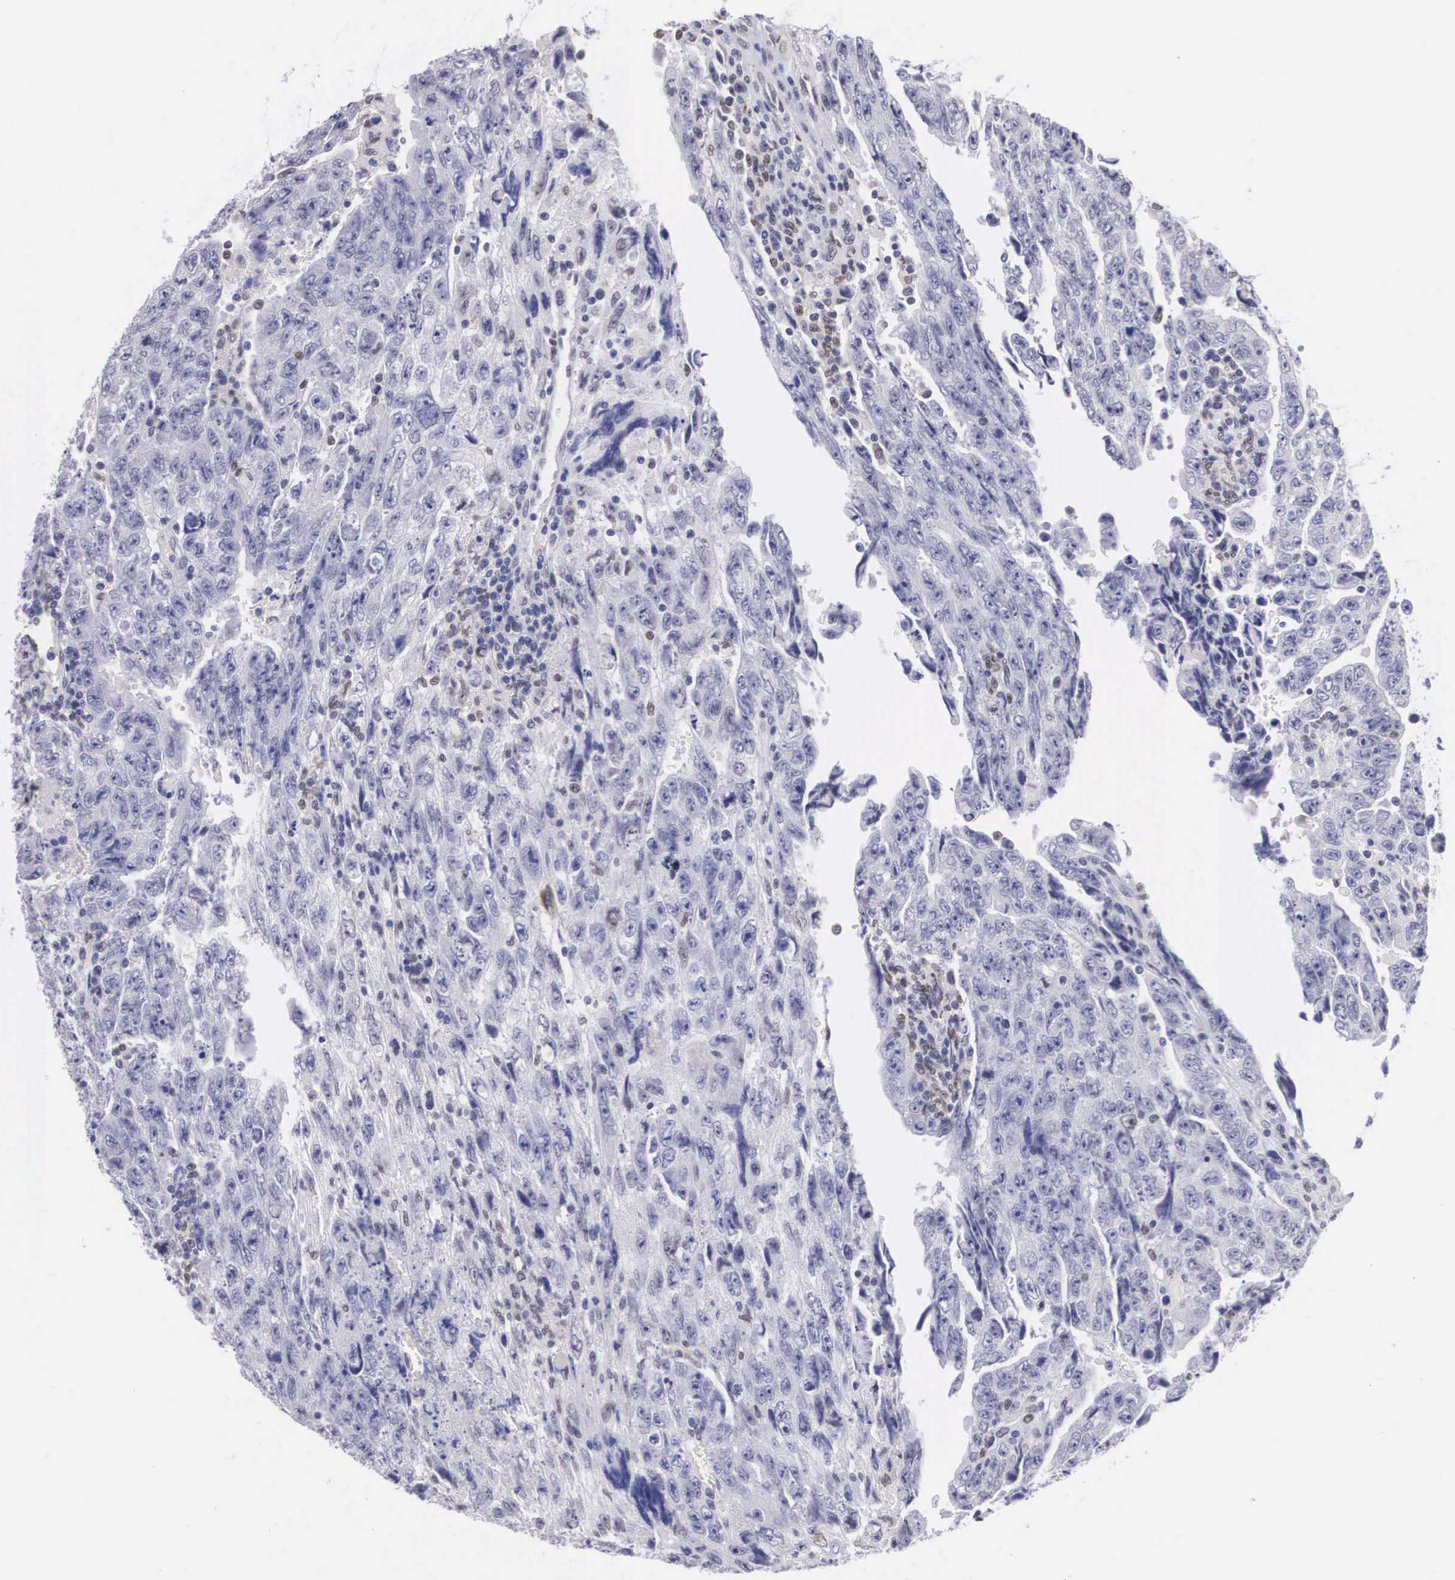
{"staining": {"intensity": "moderate", "quantity": "<25%", "location": "nuclear"}, "tissue": "testis cancer", "cell_type": "Tumor cells", "image_type": "cancer", "snomed": [{"axis": "morphology", "description": "Carcinoma, Embryonal, NOS"}, {"axis": "topography", "description": "Testis"}], "caption": "Immunohistochemistry (DAB) staining of testis cancer displays moderate nuclear protein positivity in about <25% of tumor cells.", "gene": "ETV6", "patient": {"sex": "male", "age": 28}}